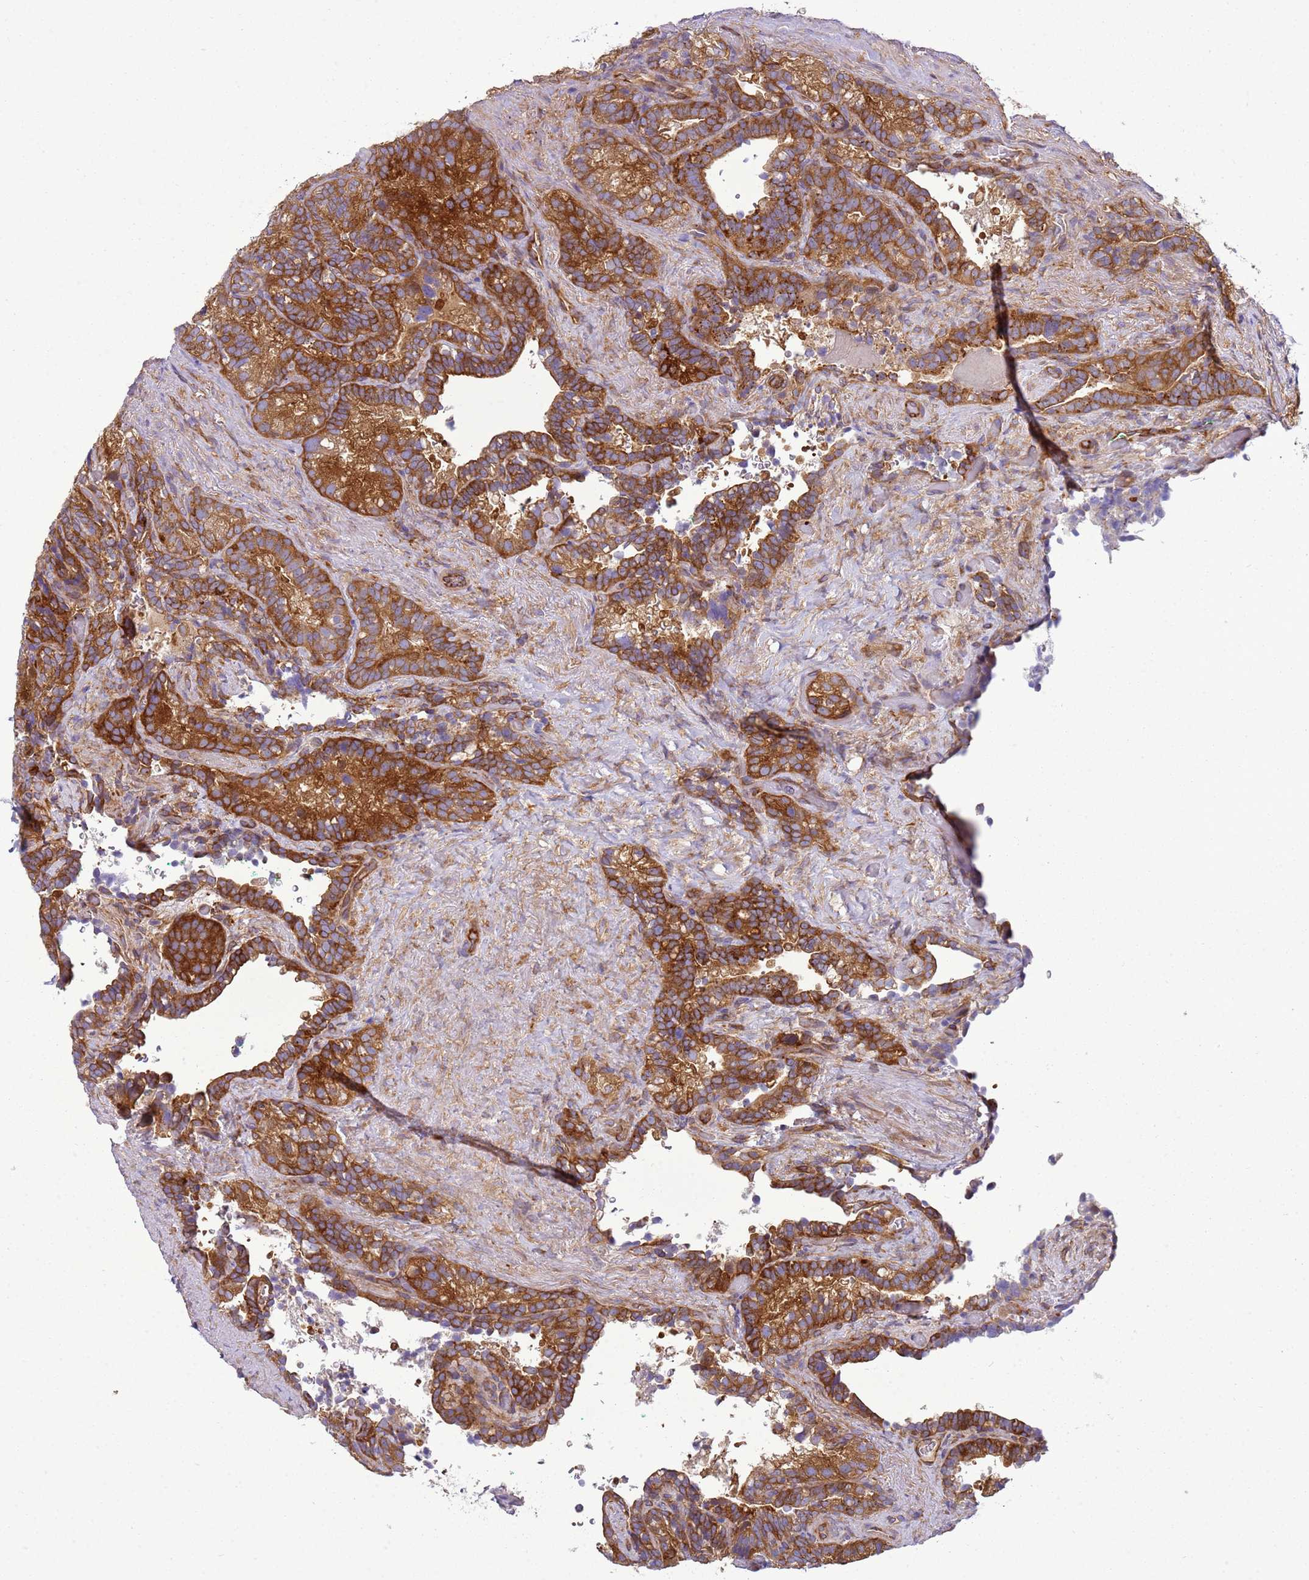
{"staining": {"intensity": "strong", "quantity": "25%-75%", "location": "cytoplasmic/membranous"}, "tissue": "seminal vesicle", "cell_type": "Glandular cells", "image_type": "normal", "snomed": [{"axis": "morphology", "description": "Normal tissue, NOS"}, {"axis": "topography", "description": "Seminal veicle"}], "caption": "Strong cytoplasmic/membranous positivity is appreciated in approximately 25%-75% of glandular cells in unremarkable seminal vesicle. (brown staining indicates protein expression, while blue staining denotes nuclei).", "gene": "SNX21", "patient": {"sex": "male", "age": 62}}